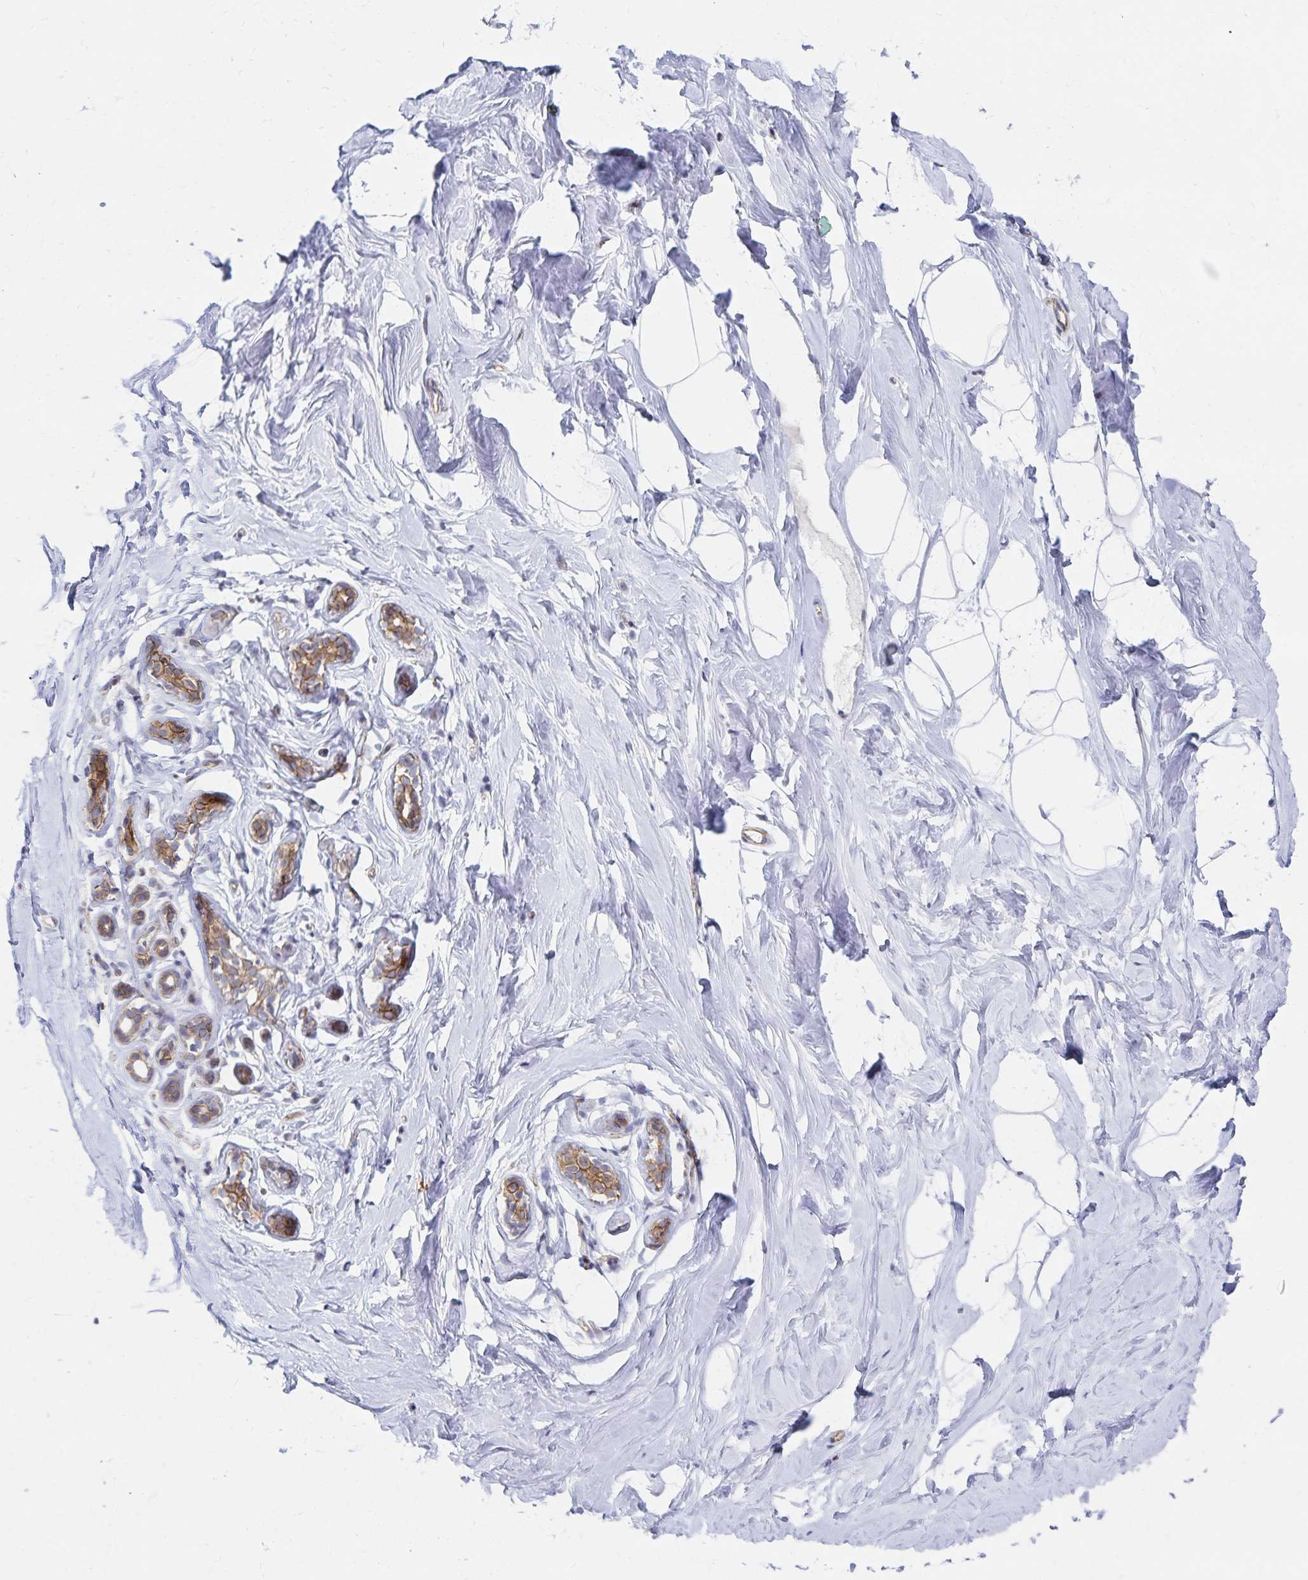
{"staining": {"intensity": "negative", "quantity": "none", "location": "none"}, "tissue": "breast", "cell_type": "Adipocytes", "image_type": "normal", "snomed": [{"axis": "morphology", "description": "Normal tissue, NOS"}, {"axis": "topography", "description": "Breast"}], "caption": "Adipocytes are negative for brown protein staining in normal breast. The staining was performed using DAB (3,3'-diaminobenzidine) to visualize the protein expression in brown, while the nuclei were stained in blue with hematoxylin (Magnification: 20x).", "gene": "RAB9B", "patient": {"sex": "female", "age": 32}}